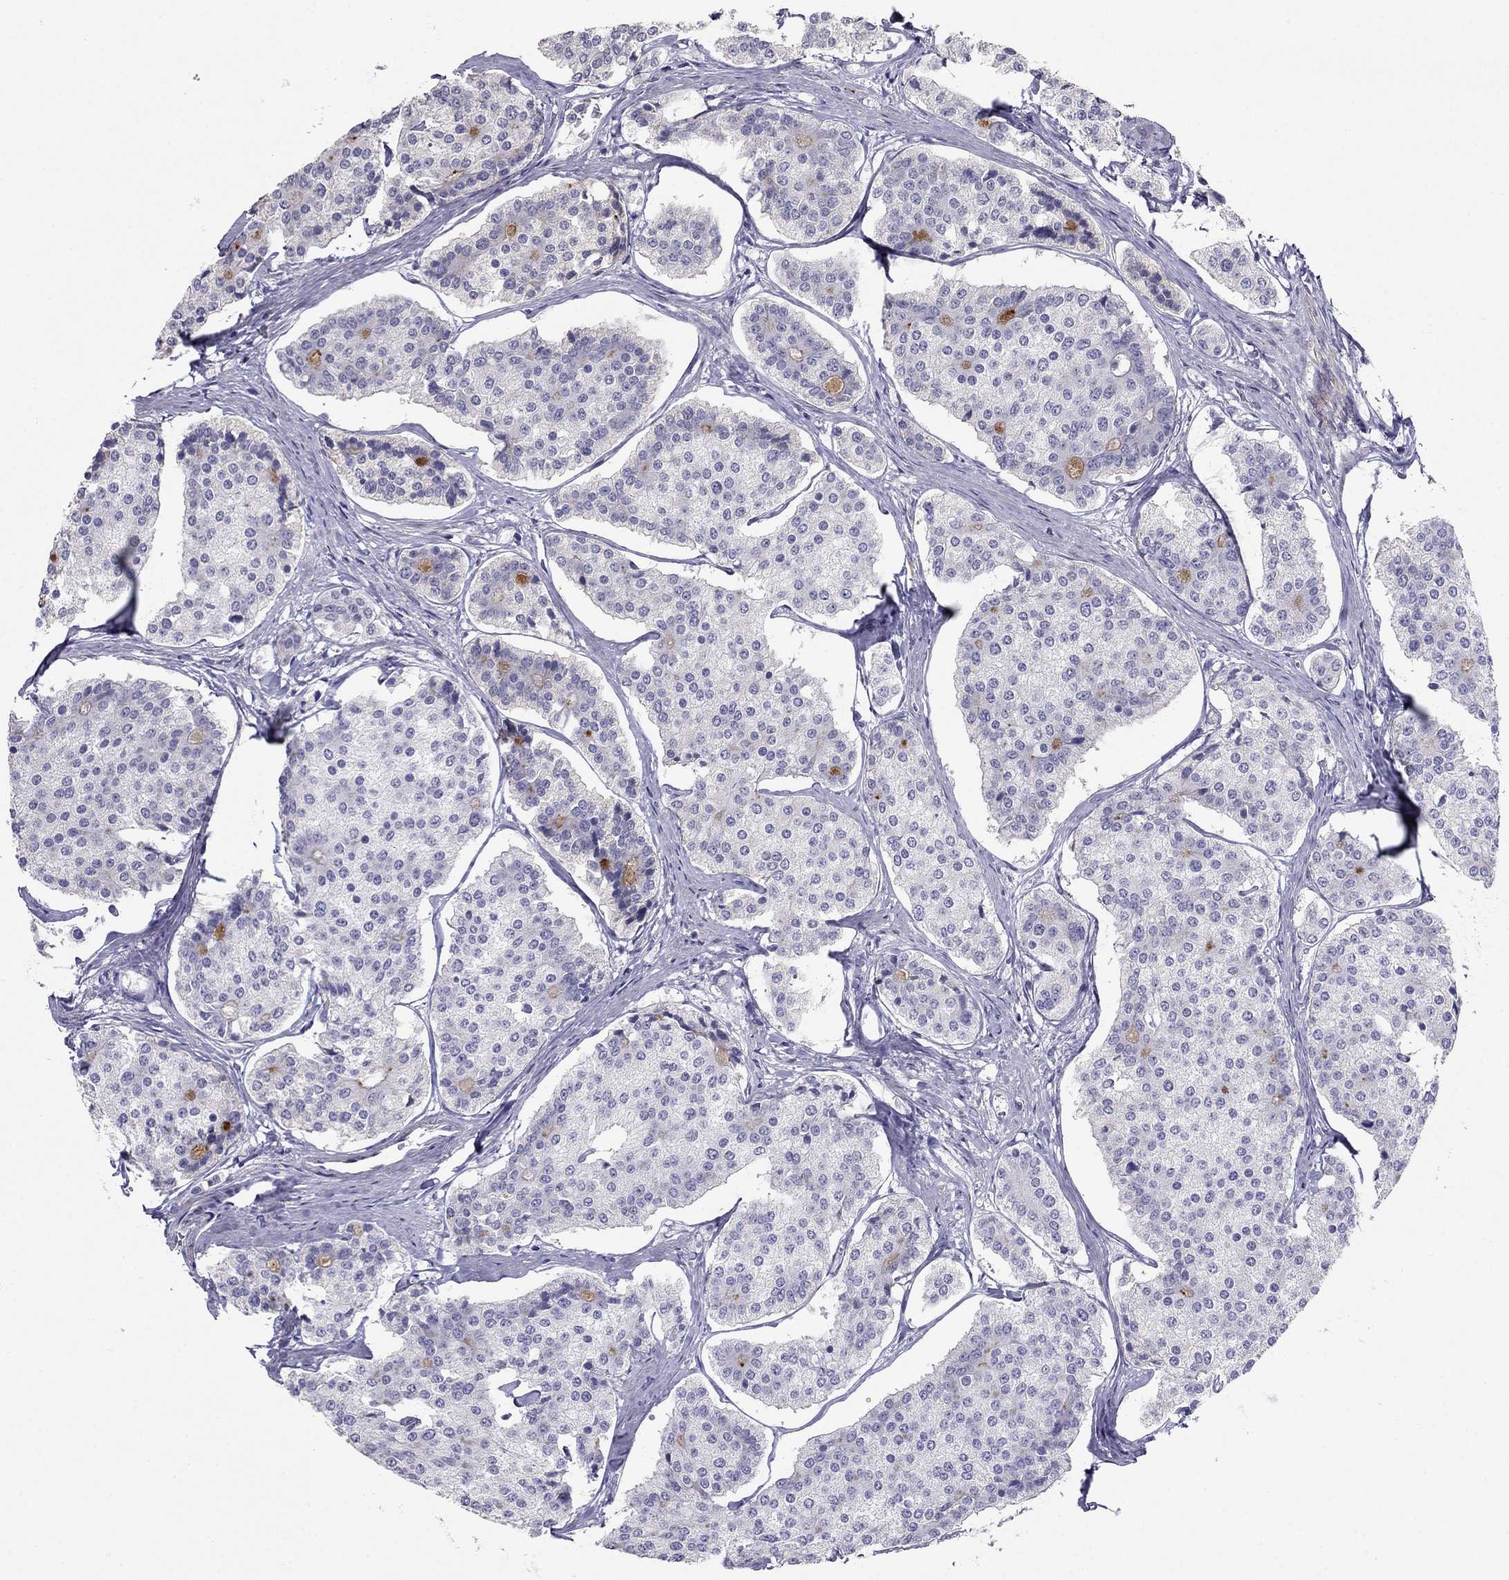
{"staining": {"intensity": "negative", "quantity": "none", "location": "none"}, "tissue": "carcinoid", "cell_type": "Tumor cells", "image_type": "cancer", "snomed": [{"axis": "morphology", "description": "Carcinoid, malignant, NOS"}, {"axis": "topography", "description": "Small intestine"}], "caption": "Immunohistochemical staining of human carcinoid (malignant) exhibits no significant staining in tumor cells.", "gene": "LY6H", "patient": {"sex": "female", "age": 65}}